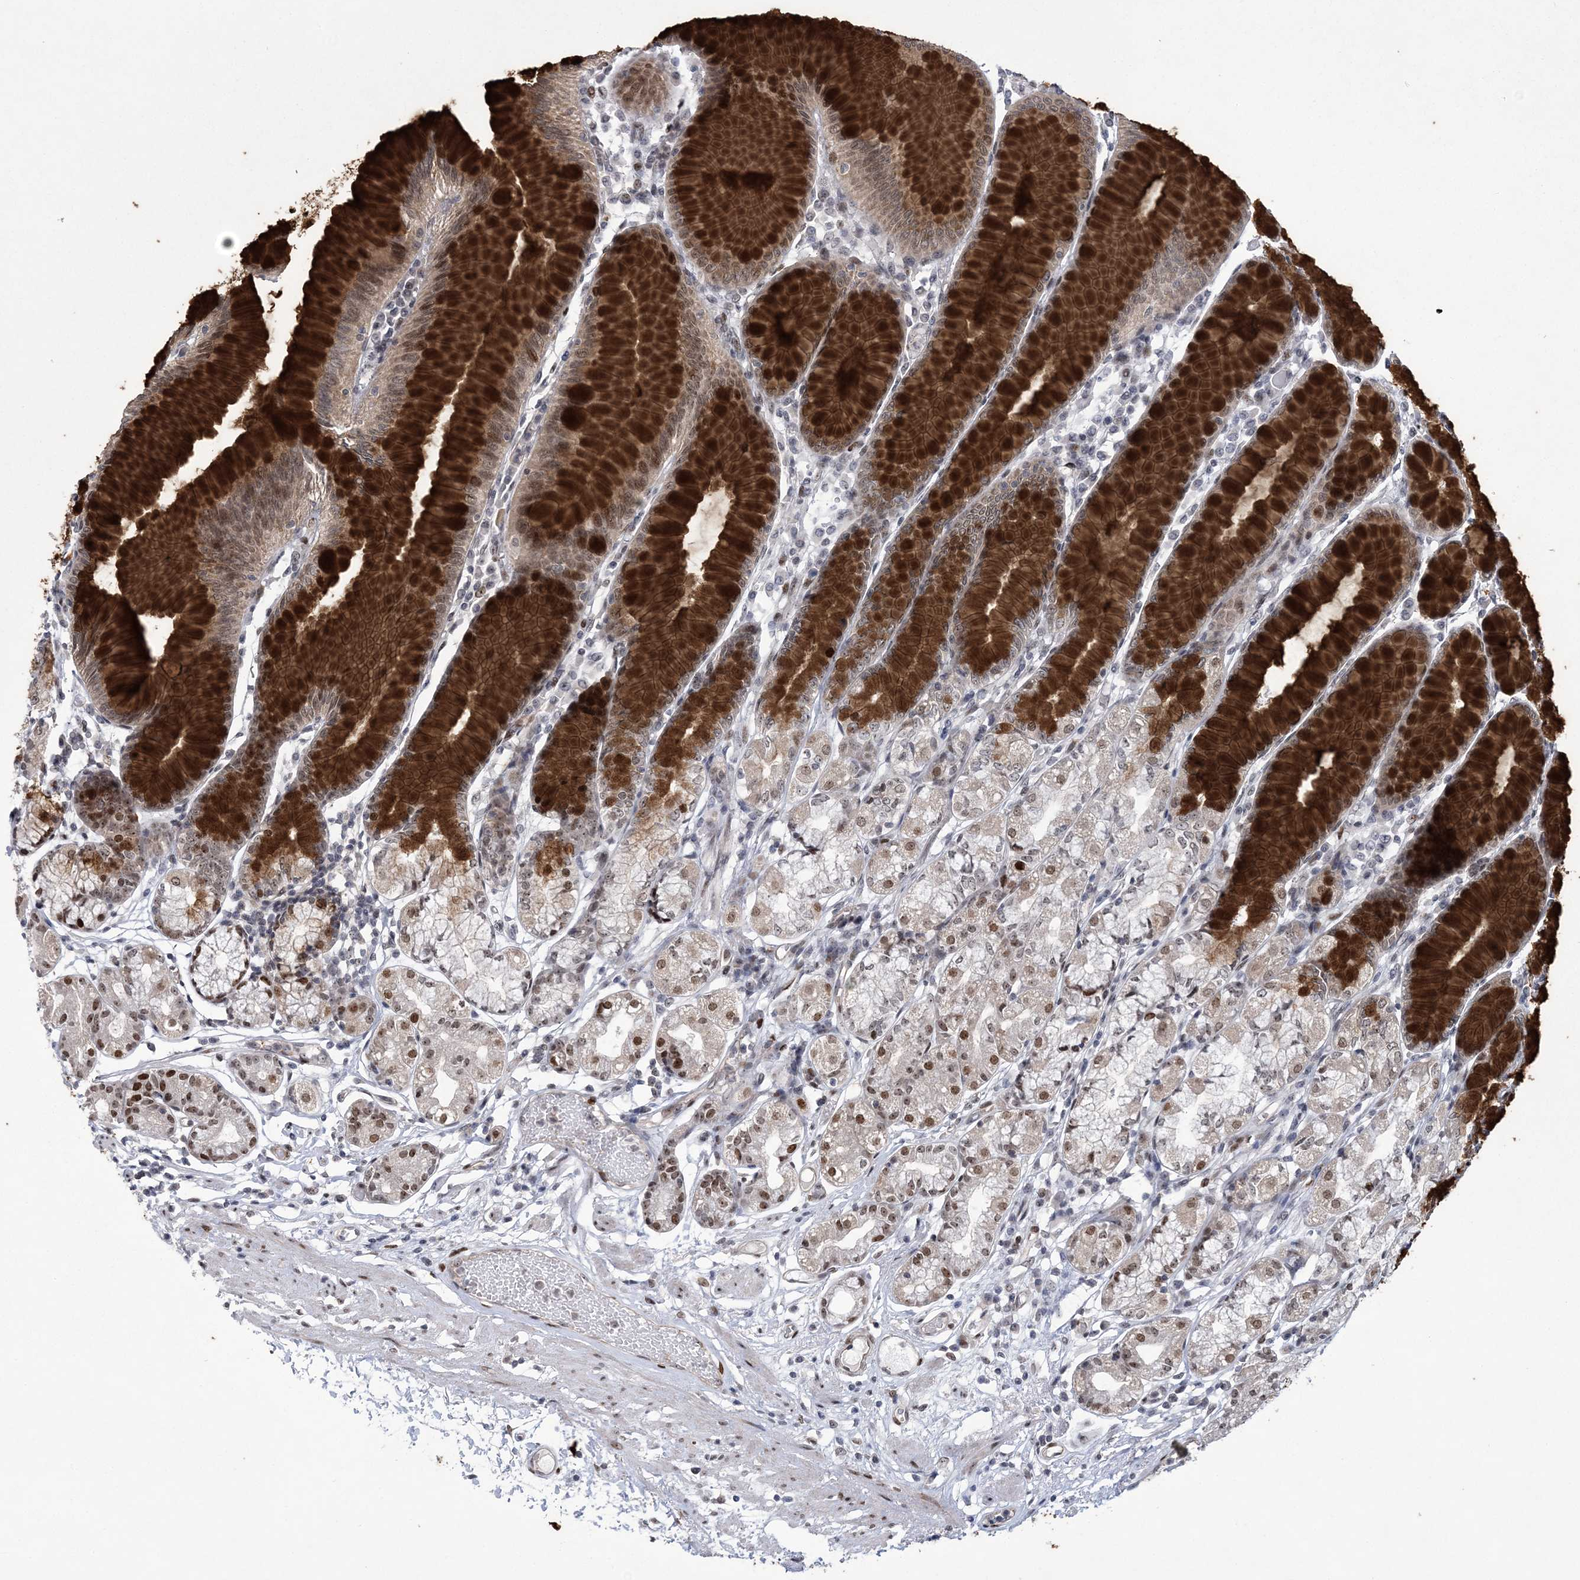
{"staining": {"intensity": "strong", "quantity": "25%-75%", "location": "cytoplasmic/membranous,nuclear"}, "tissue": "stomach", "cell_type": "Glandular cells", "image_type": "normal", "snomed": [{"axis": "morphology", "description": "Normal tissue, NOS"}, {"axis": "topography", "description": "Stomach"}], "caption": "Protein expression analysis of benign stomach reveals strong cytoplasmic/membranous,nuclear staining in approximately 25%-75% of glandular cells.", "gene": "HOMEZ", "patient": {"sex": "female", "age": 57}}